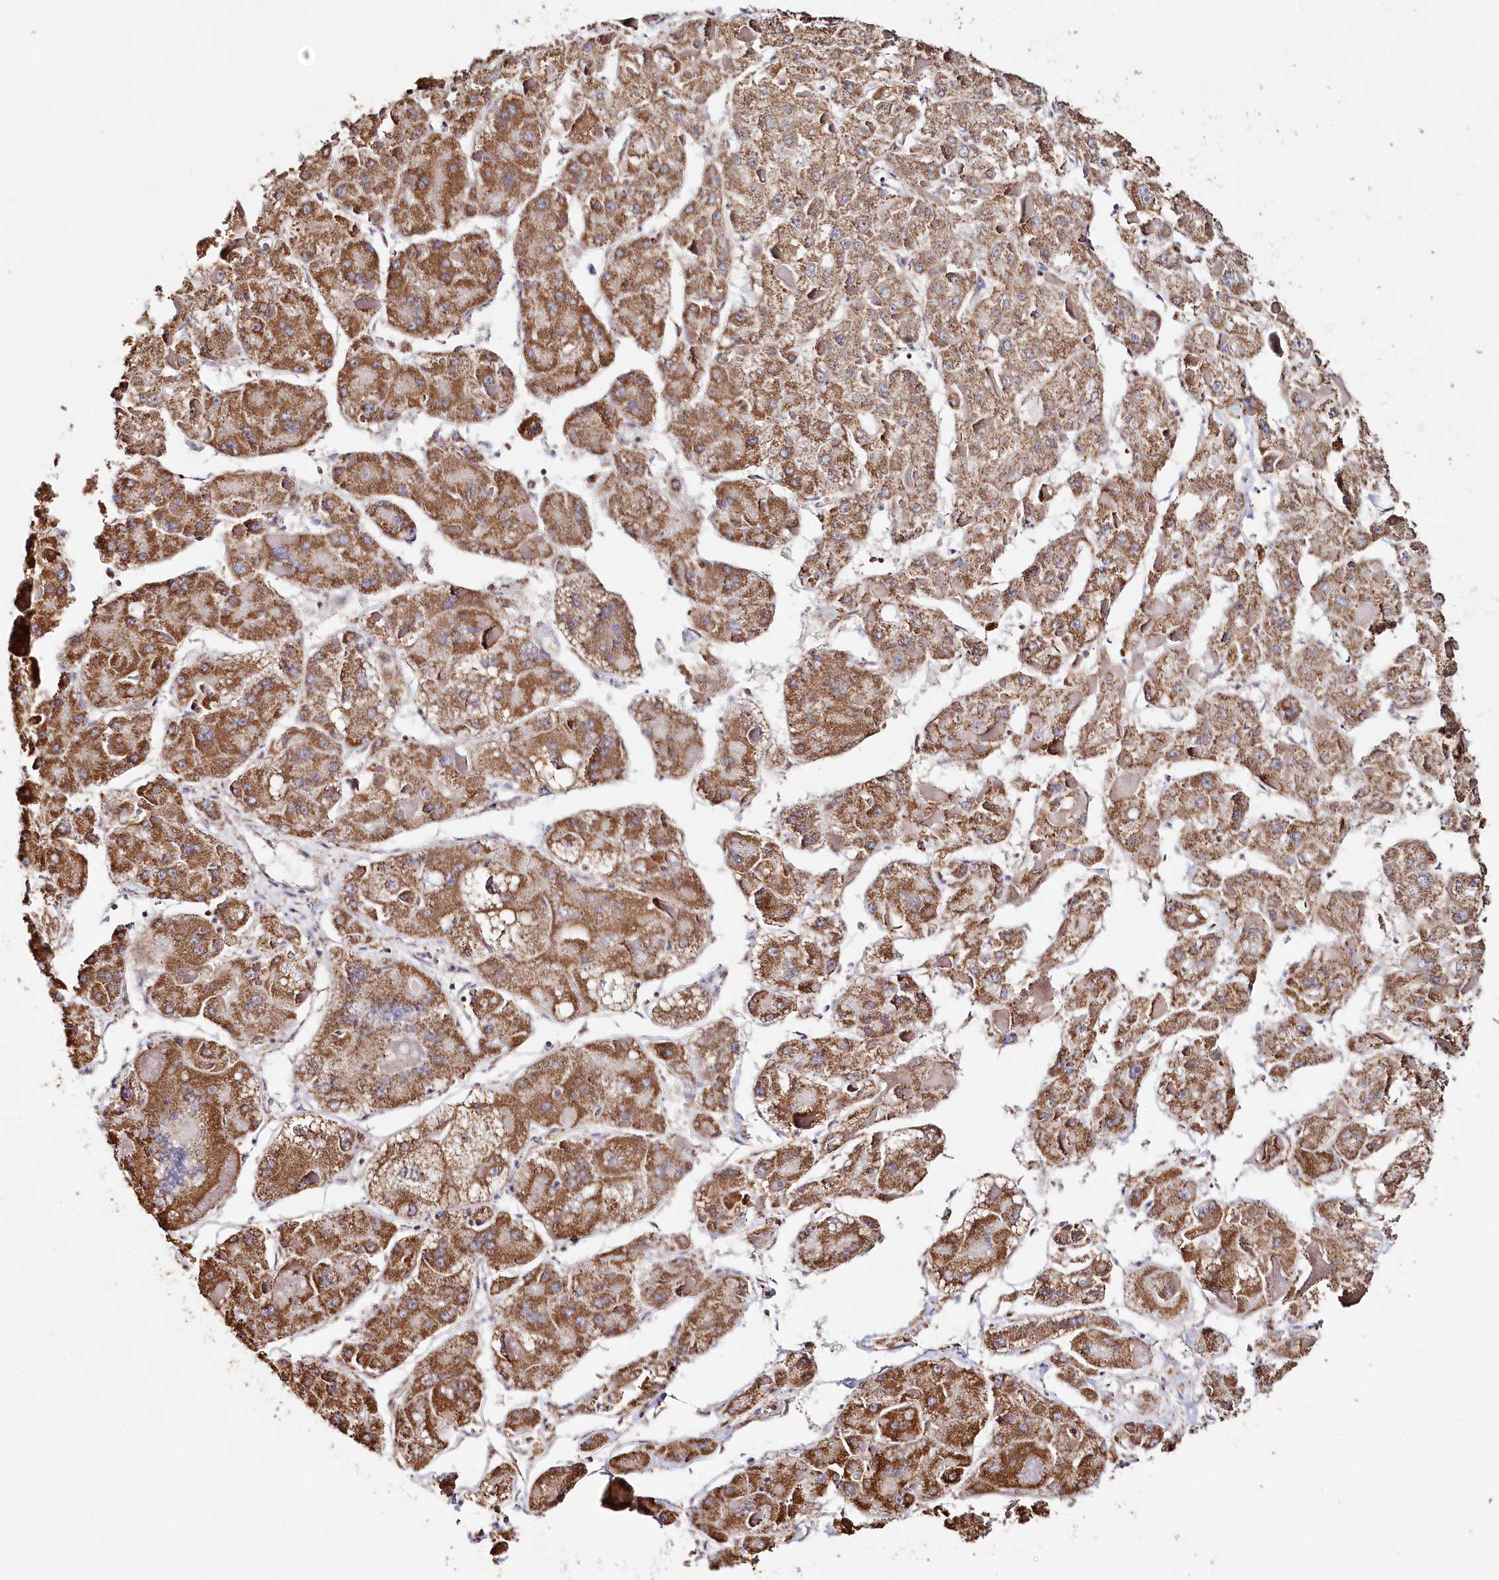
{"staining": {"intensity": "moderate", "quantity": ">75%", "location": "cytoplasmic/membranous"}, "tissue": "liver cancer", "cell_type": "Tumor cells", "image_type": "cancer", "snomed": [{"axis": "morphology", "description": "Carcinoma, Hepatocellular, NOS"}, {"axis": "topography", "description": "Liver"}], "caption": "Protein staining of liver cancer tissue displays moderate cytoplasmic/membranous positivity in about >75% of tumor cells. (DAB IHC, brown staining for protein, blue staining for nuclei).", "gene": "MMP25", "patient": {"sex": "female", "age": 73}}